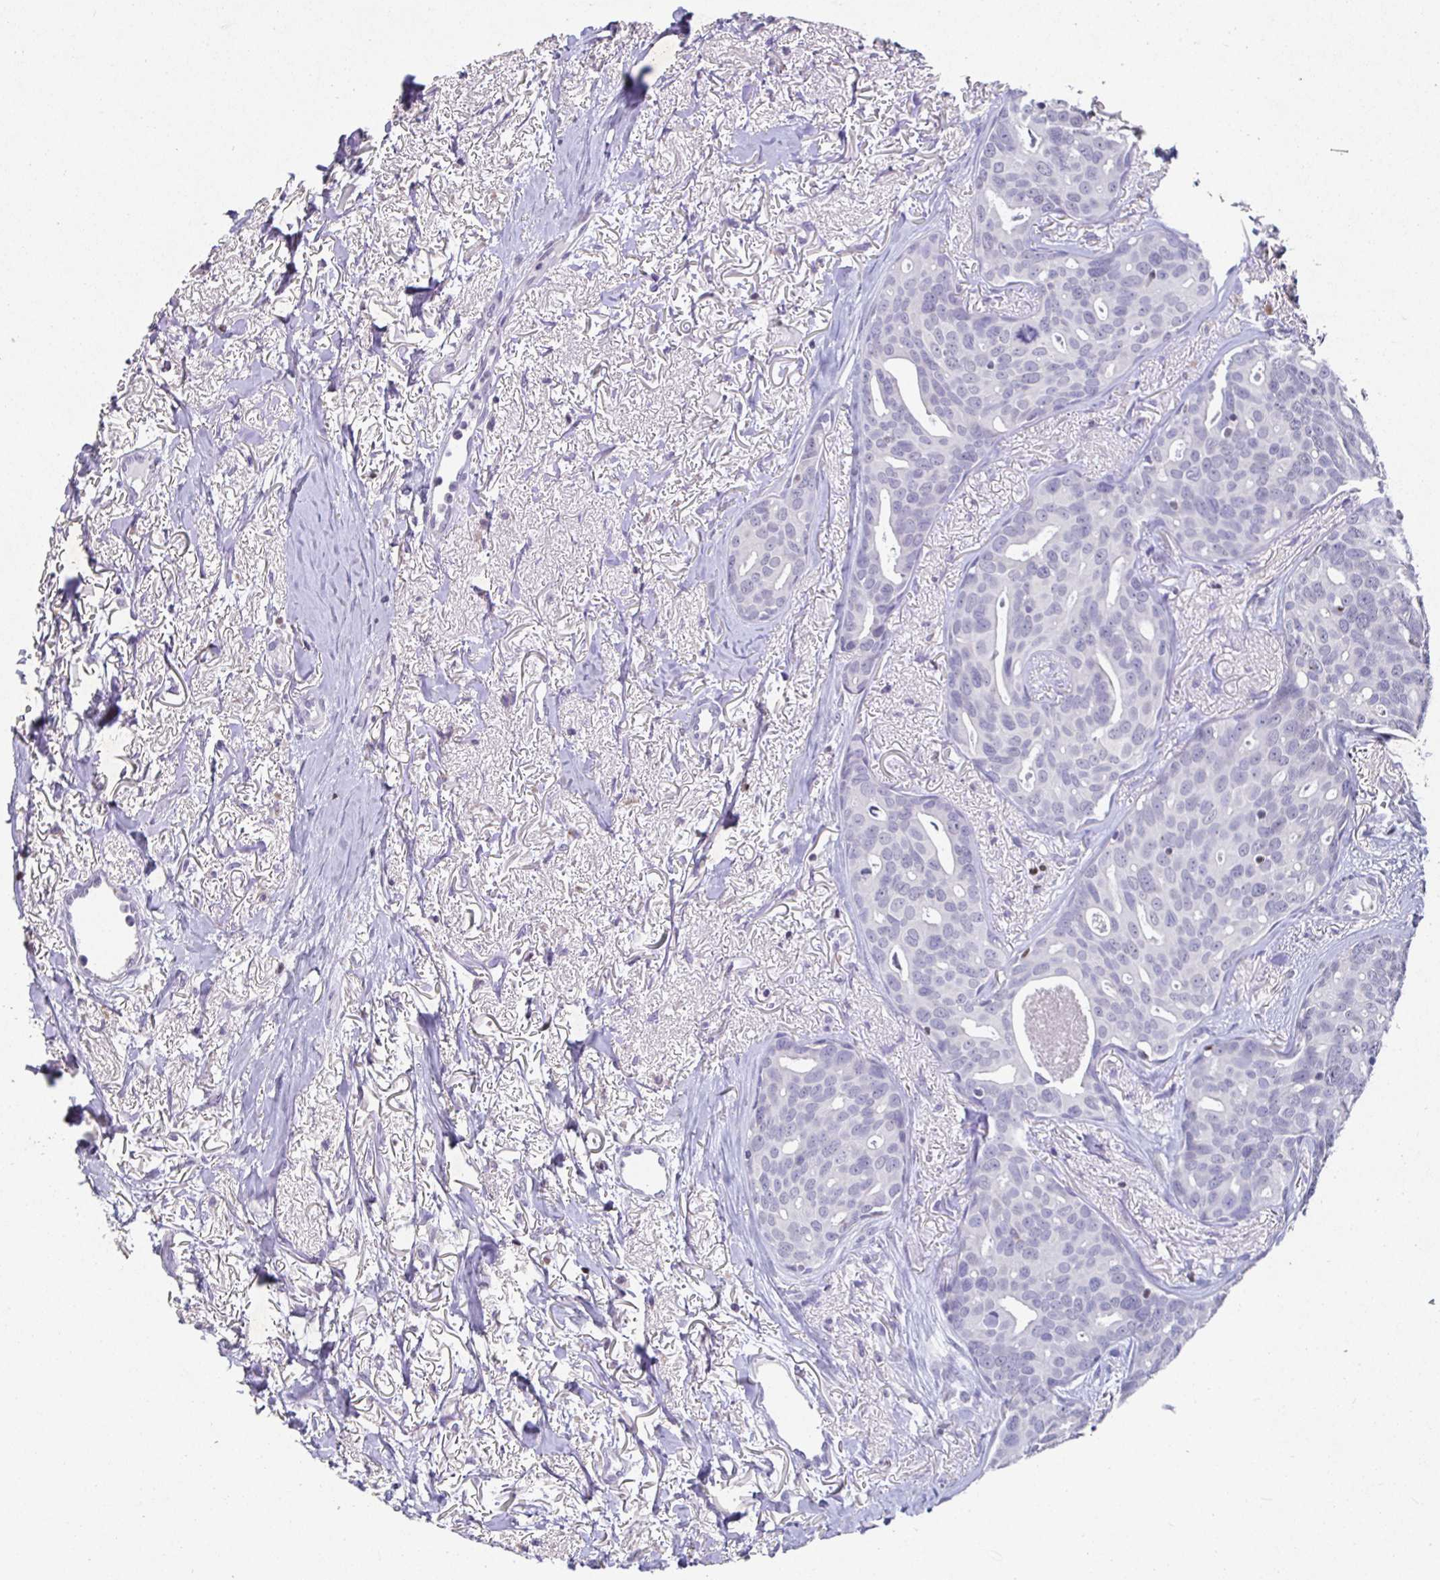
{"staining": {"intensity": "negative", "quantity": "none", "location": "none"}, "tissue": "breast cancer", "cell_type": "Tumor cells", "image_type": "cancer", "snomed": [{"axis": "morphology", "description": "Duct carcinoma"}, {"axis": "topography", "description": "Breast"}], "caption": "High magnification brightfield microscopy of breast cancer (intraductal carcinoma) stained with DAB (brown) and counterstained with hematoxylin (blue): tumor cells show no significant staining.", "gene": "SATB1", "patient": {"sex": "female", "age": 54}}